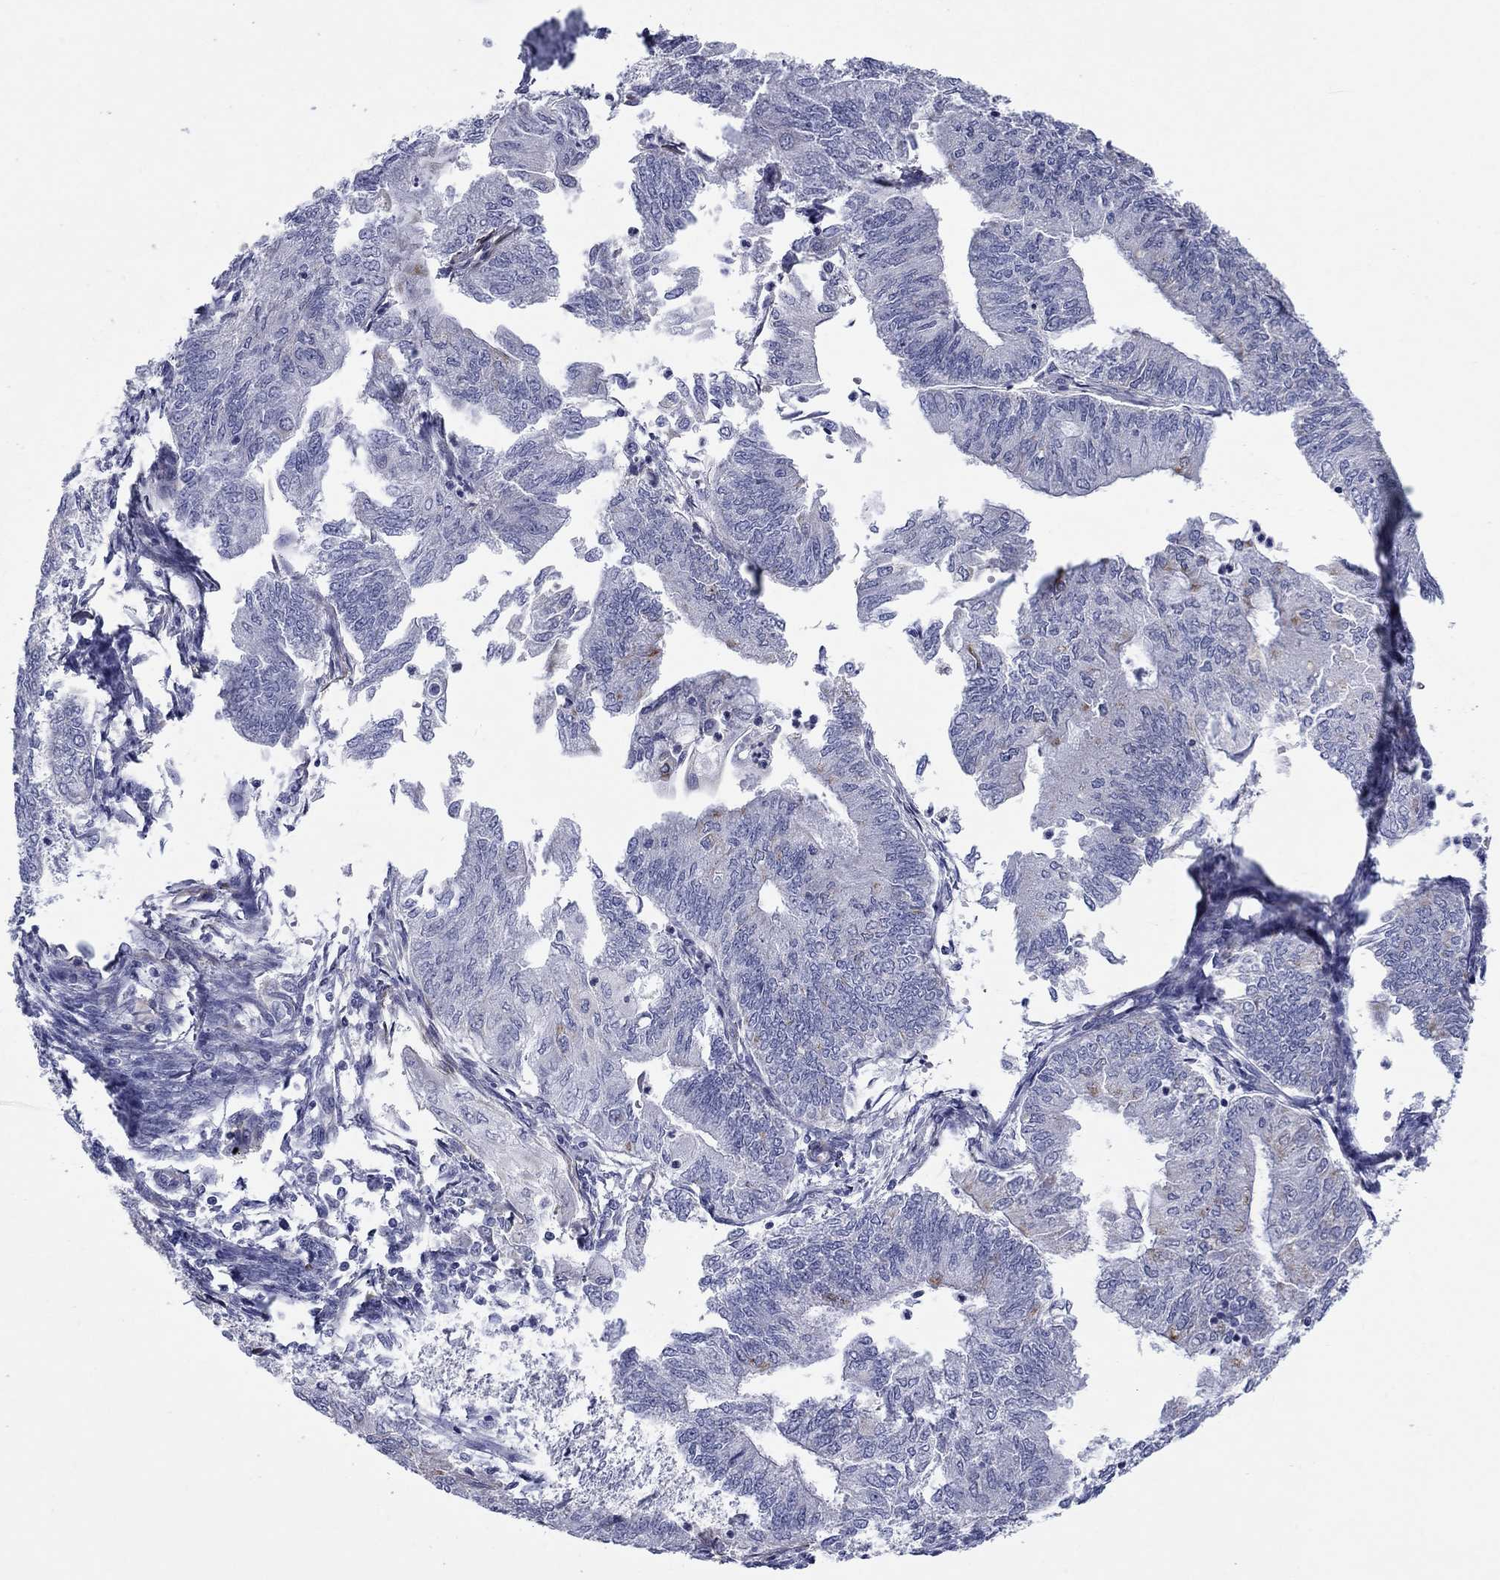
{"staining": {"intensity": "weak", "quantity": "<25%", "location": "cytoplasmic/membranous"}, "tissue": "endometrial cancer", "cell_type": "Tumor cells", "image_type": "cancer", "snomed": [{"axis": "morphology", "description": "Adenocarcinoma, NOS"}, {"axis": "topography", "description": "Endometrium"}], "caption": "Immunohistochemistry of endometrial cancer exhibits no expression in tumor cells. (Brightfield microscopy of DAB (3,3'-diaminobenzidine) IHC at high magnification).", "gene": "MGST3", "patient": {"sex": "female", "age": 59}}